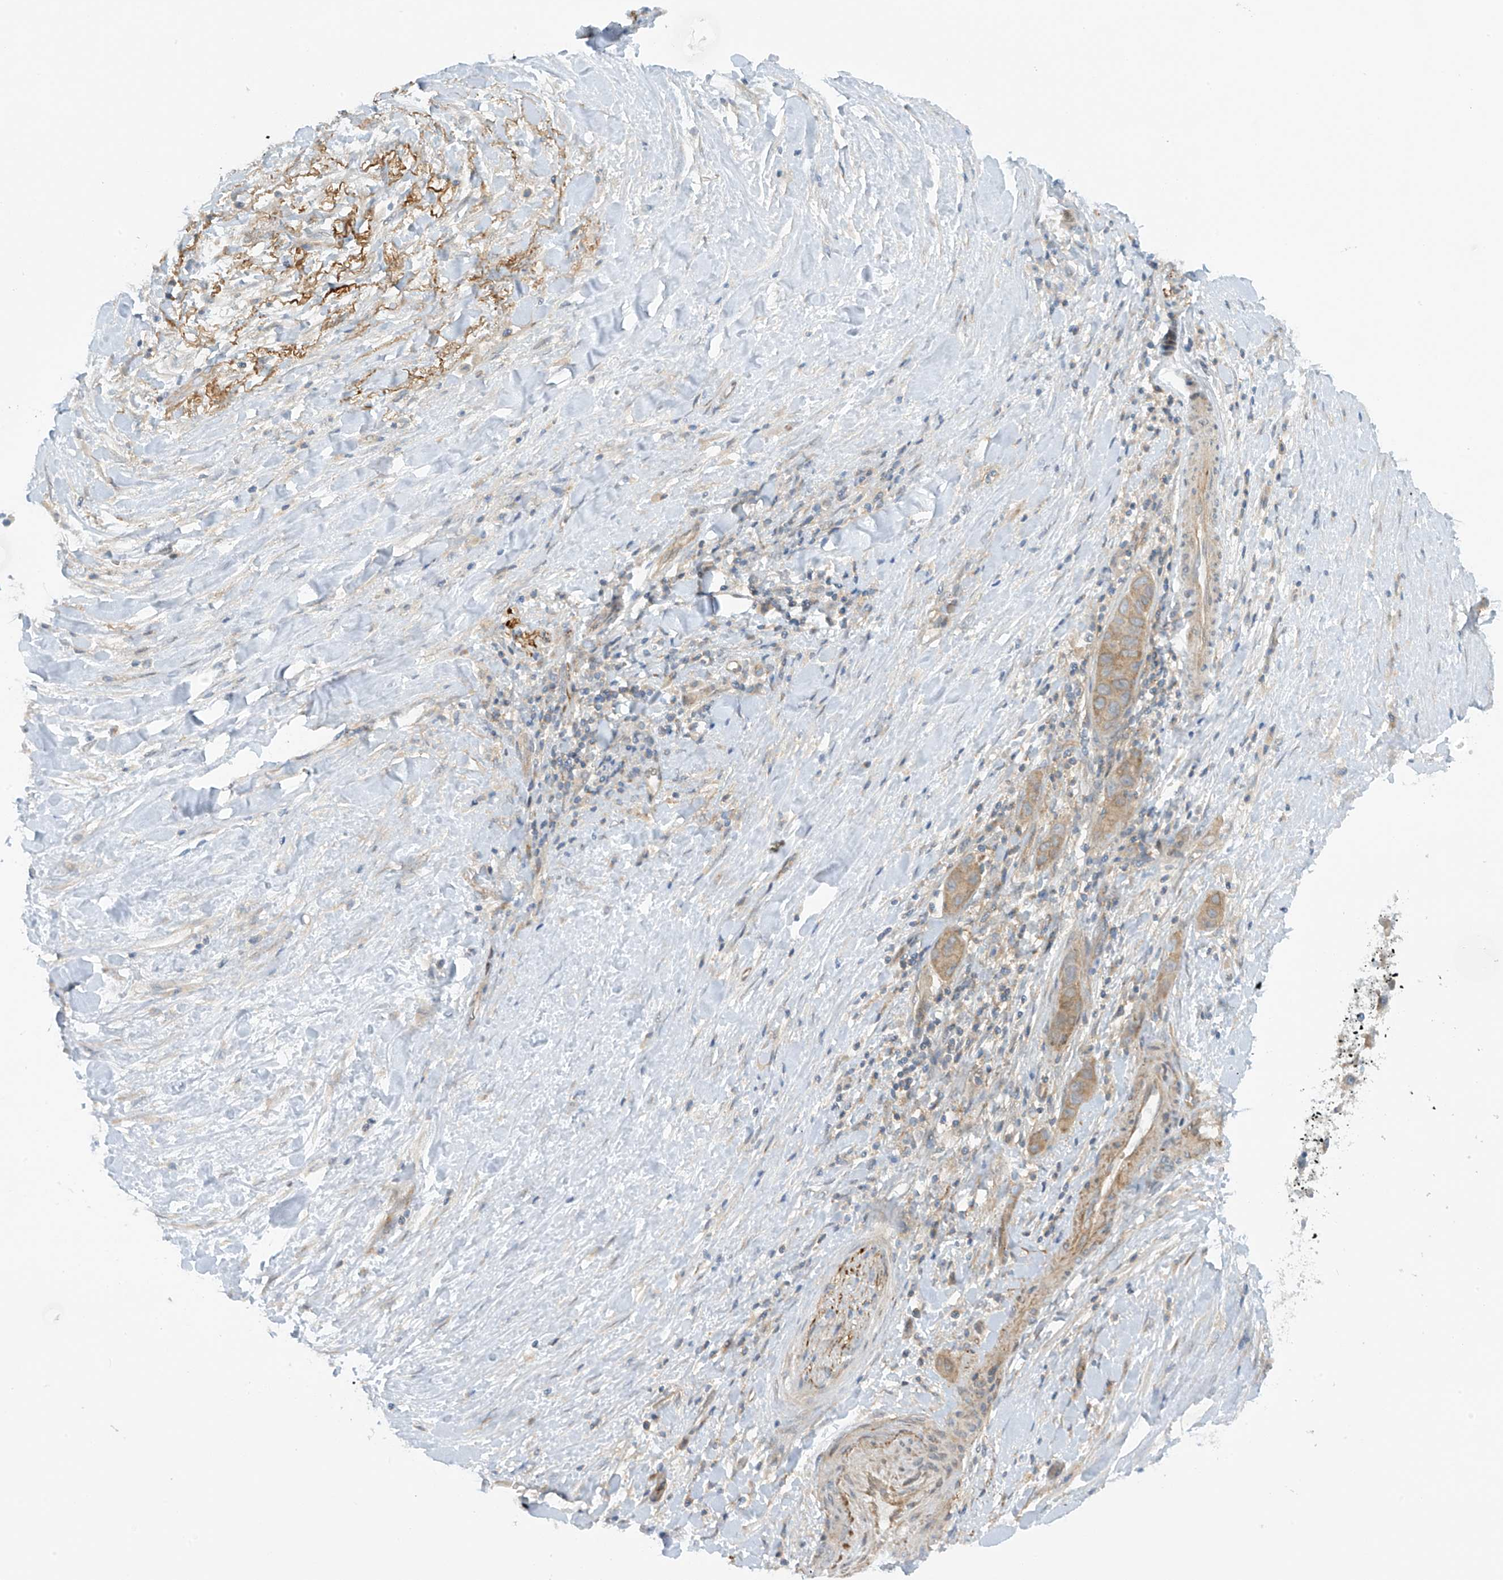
{"staining": {"intensity": "weak", "quantity": "25%-75%", "location": "cytoplasmic/membranous"}, "tissue": "liver cancer", "cell_type": "Tumor cells", "image_type": "cancer", "snomed": [{"axis": "morphology", "description": "Cholangiocarcinoma"}, {"axis": "topography", "description": "Liver"}], "caption": "The photomicrograph demonstrates staining of liver cancer (cholangiocarcinoma), revealing weak cytoplasmic/membranous protein expression (brown color) within tumor cells.", "gene": "FSD1L", "patient": {"sex": "female", "age": 52}}